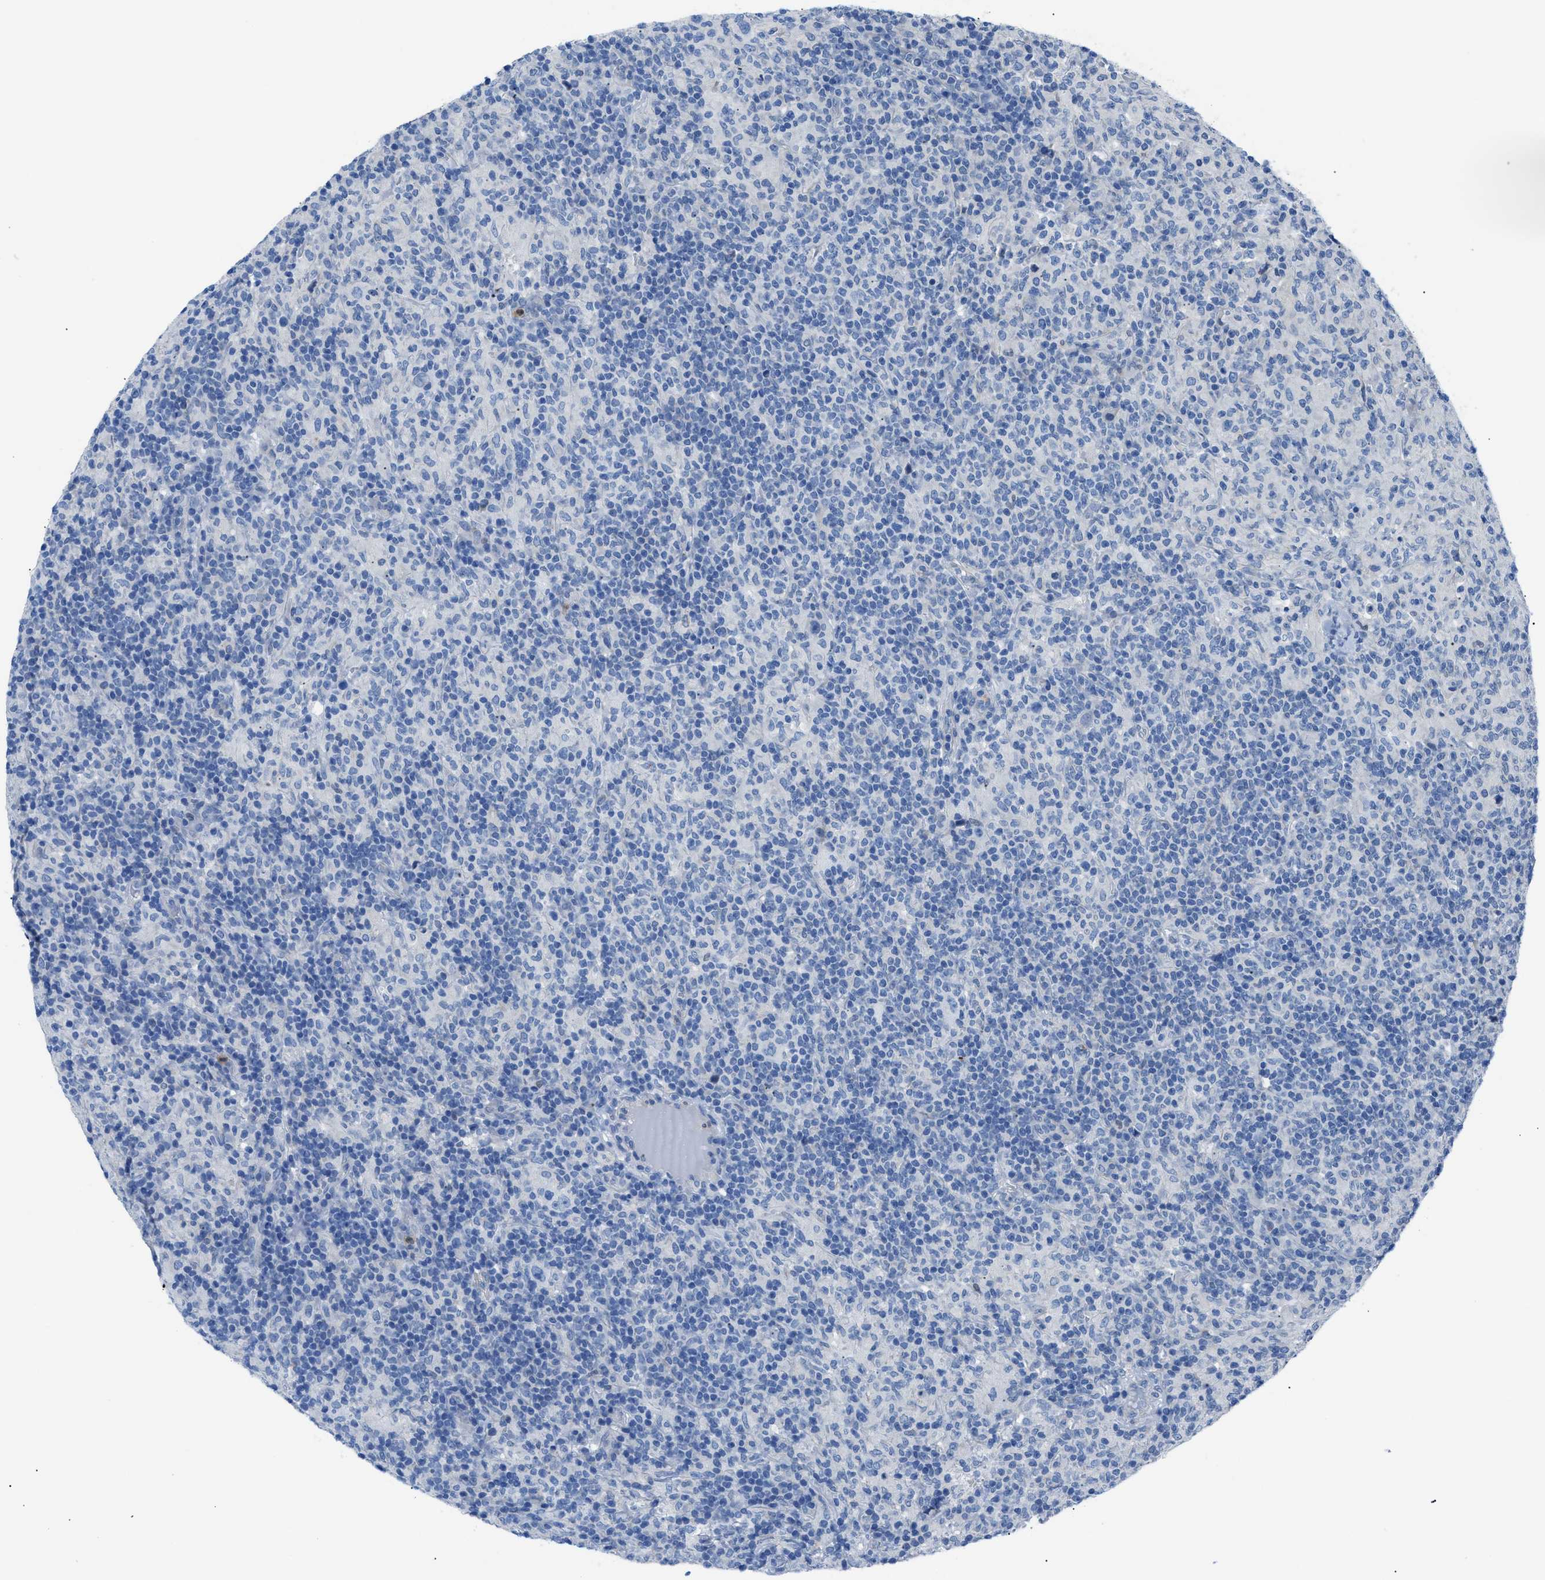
{"staining": {"intensity": "negative", "quantity": "none", "location": "none"}, "tissue": "lymphoma", "cell_type": "Tumor cells", "image_type": "cancer", "snomed": [{"axis": "morphology", "description": "Hodgkin's disease, NOS"}, {"axis": "topography", "description": "Lymph node"}], "caption": "The histopathology image demonstrates no staining of tumor cells in Hodgkin's disease.", "gene": "ITPR1", "patient": {"sex": "male", "age": 70}}